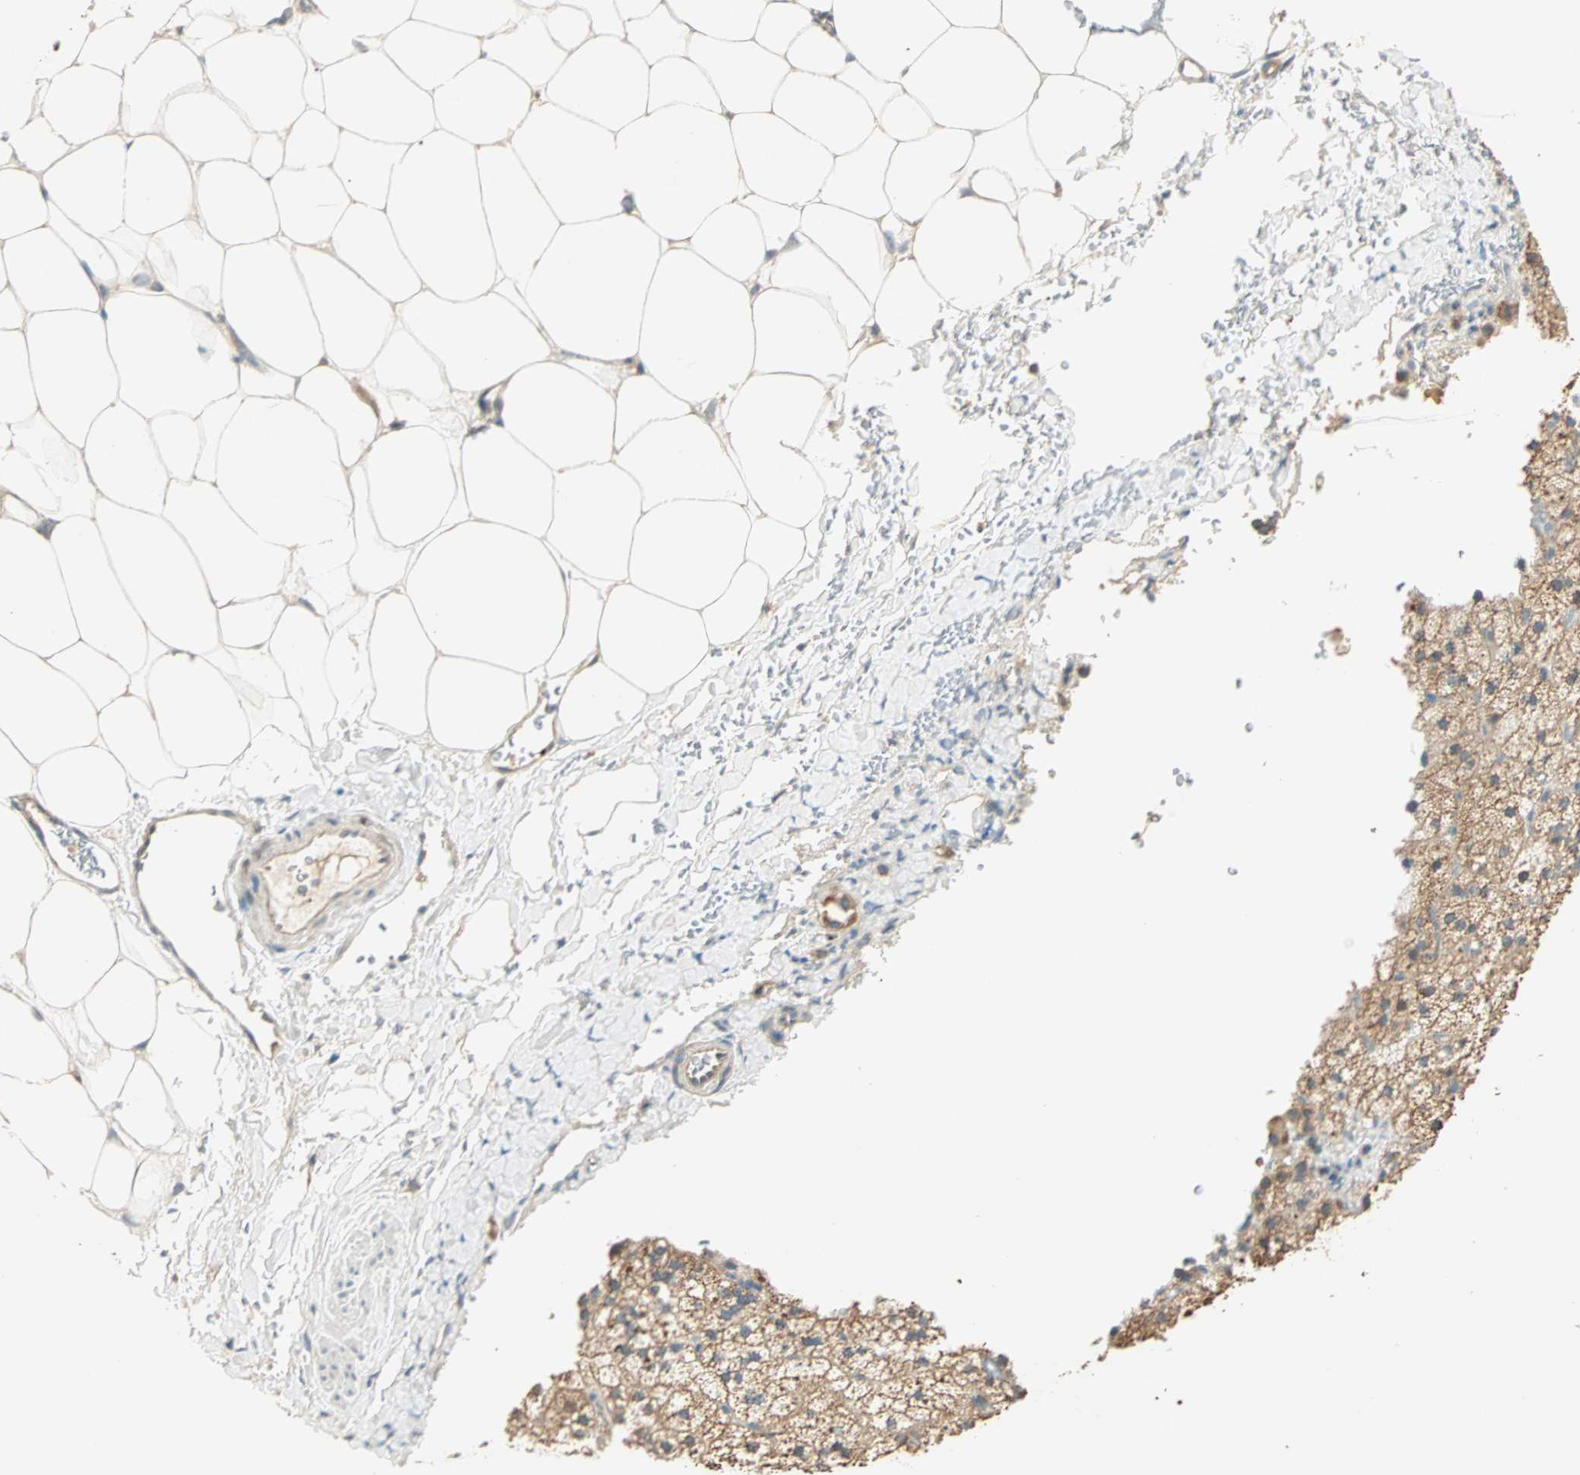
{"staining": {"intensity": "weak", "quantity": ">75%", "location": "cytoplasmic/membranous"}, "tissue": "adrenal gland", "cell_type": "Glandular cells", "image_type": "normal", "snomed": [{"axis": "morphology", "description": "Normal tissue, NOS"}, {"axis": "topography", "description": "Adrenal gland"}], "caption": "This photomicrograph displays immunohistochemistry staining of benign human adrenal gland, with low weak cytoplasmic/membranous staining in approximately >75% of glandular cells.", "gene": "RAD18", "patient": {"sex": "male", "age": 35}}